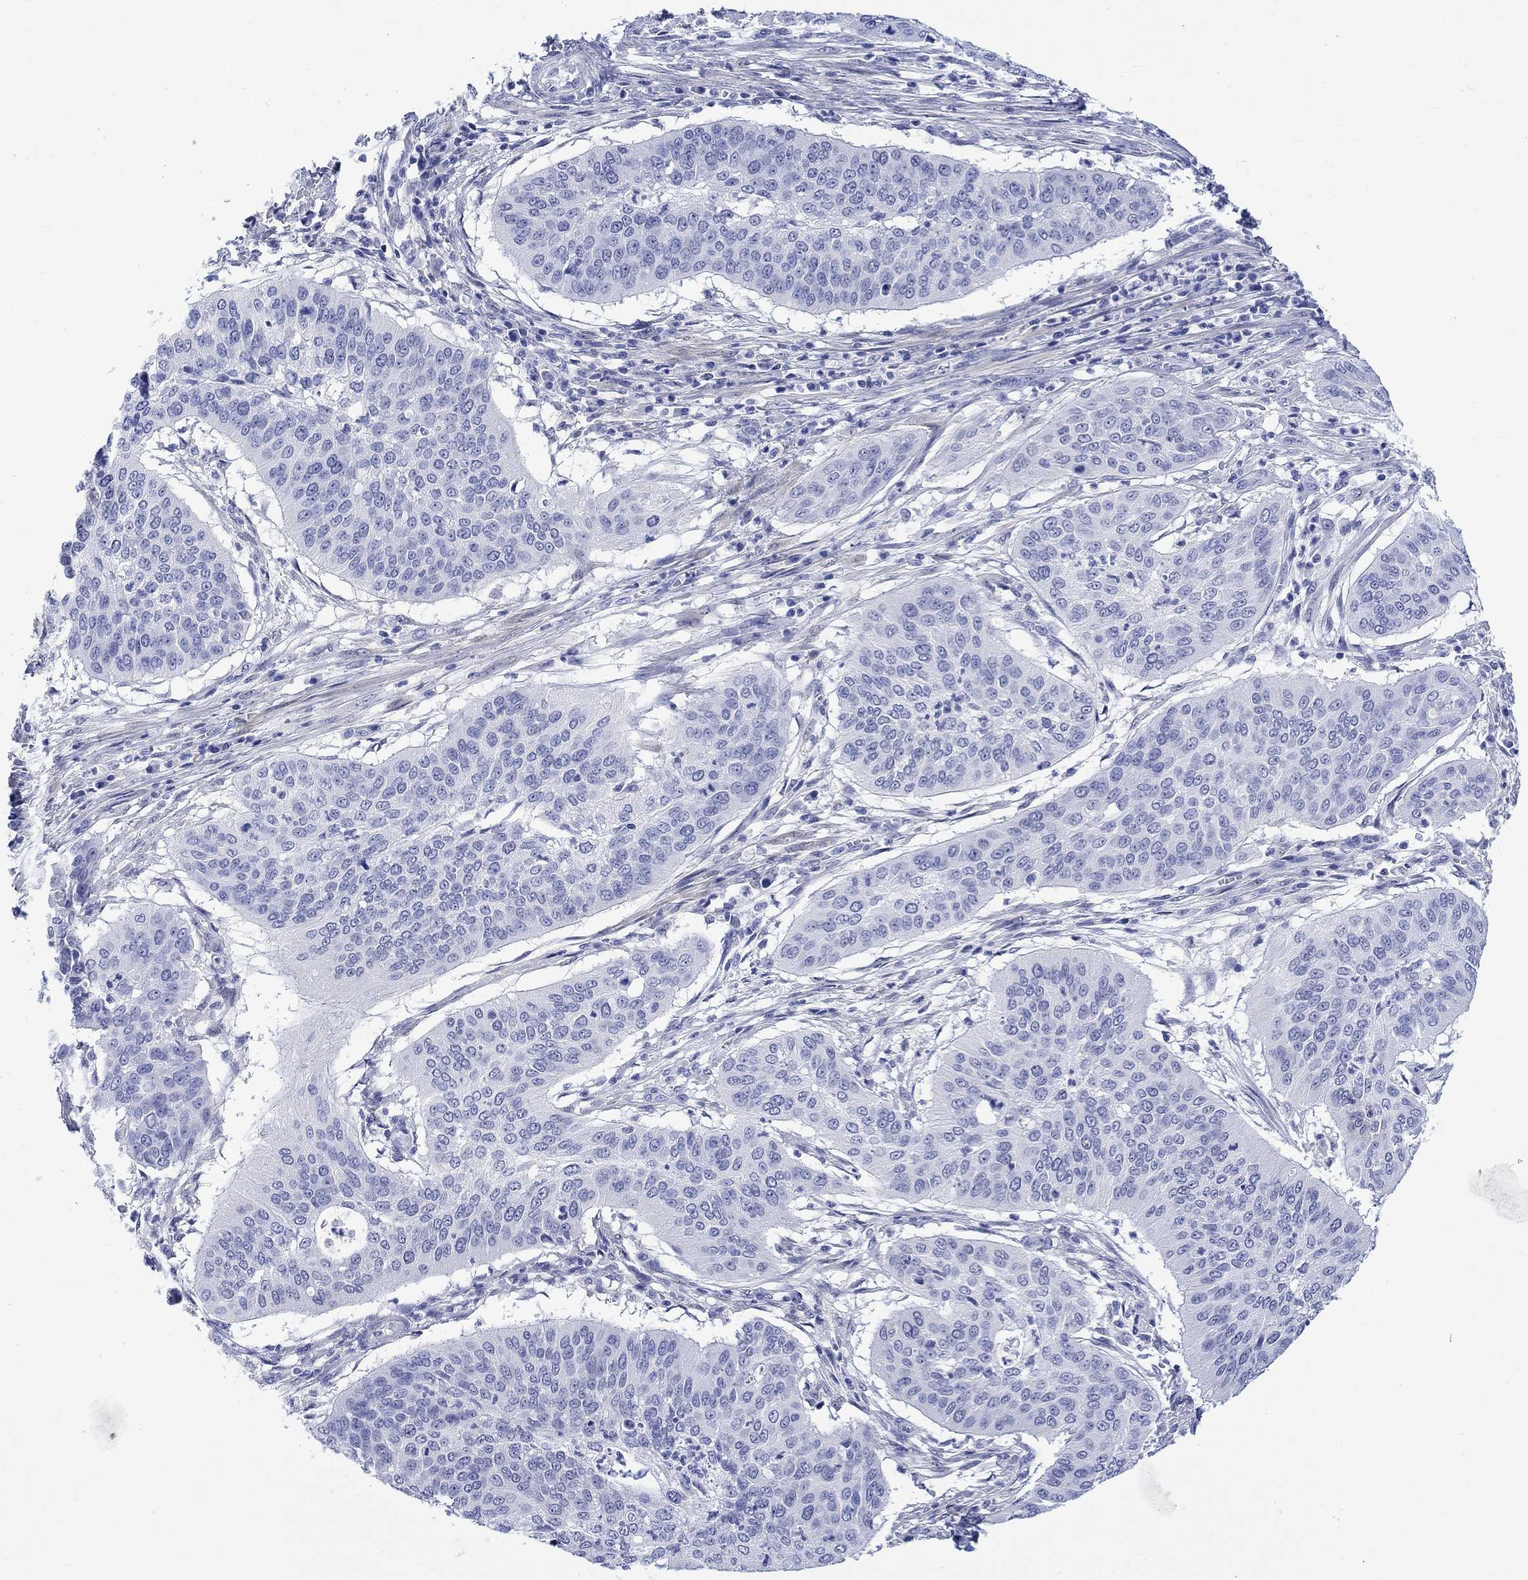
{"staining": {"intensity": "negative", "quantity": "none", "location": "none"}, "tissue": "cervical cancer", "cell_type": "Tumor cells", "image_type": "cancer", "snomed": [{"axis": "morphology", "description": "Squamous cell carcinoma, NOS"}, {"axis": "topography", "description": "Cervix"}], "caption": "Immunohistochemical staining of human cervical cancer (squamous cell carcinoma) exhibits no significant staining in tumor cells.", "gene": "MSI1", "patient": {"sex": "female", "age": 39}}